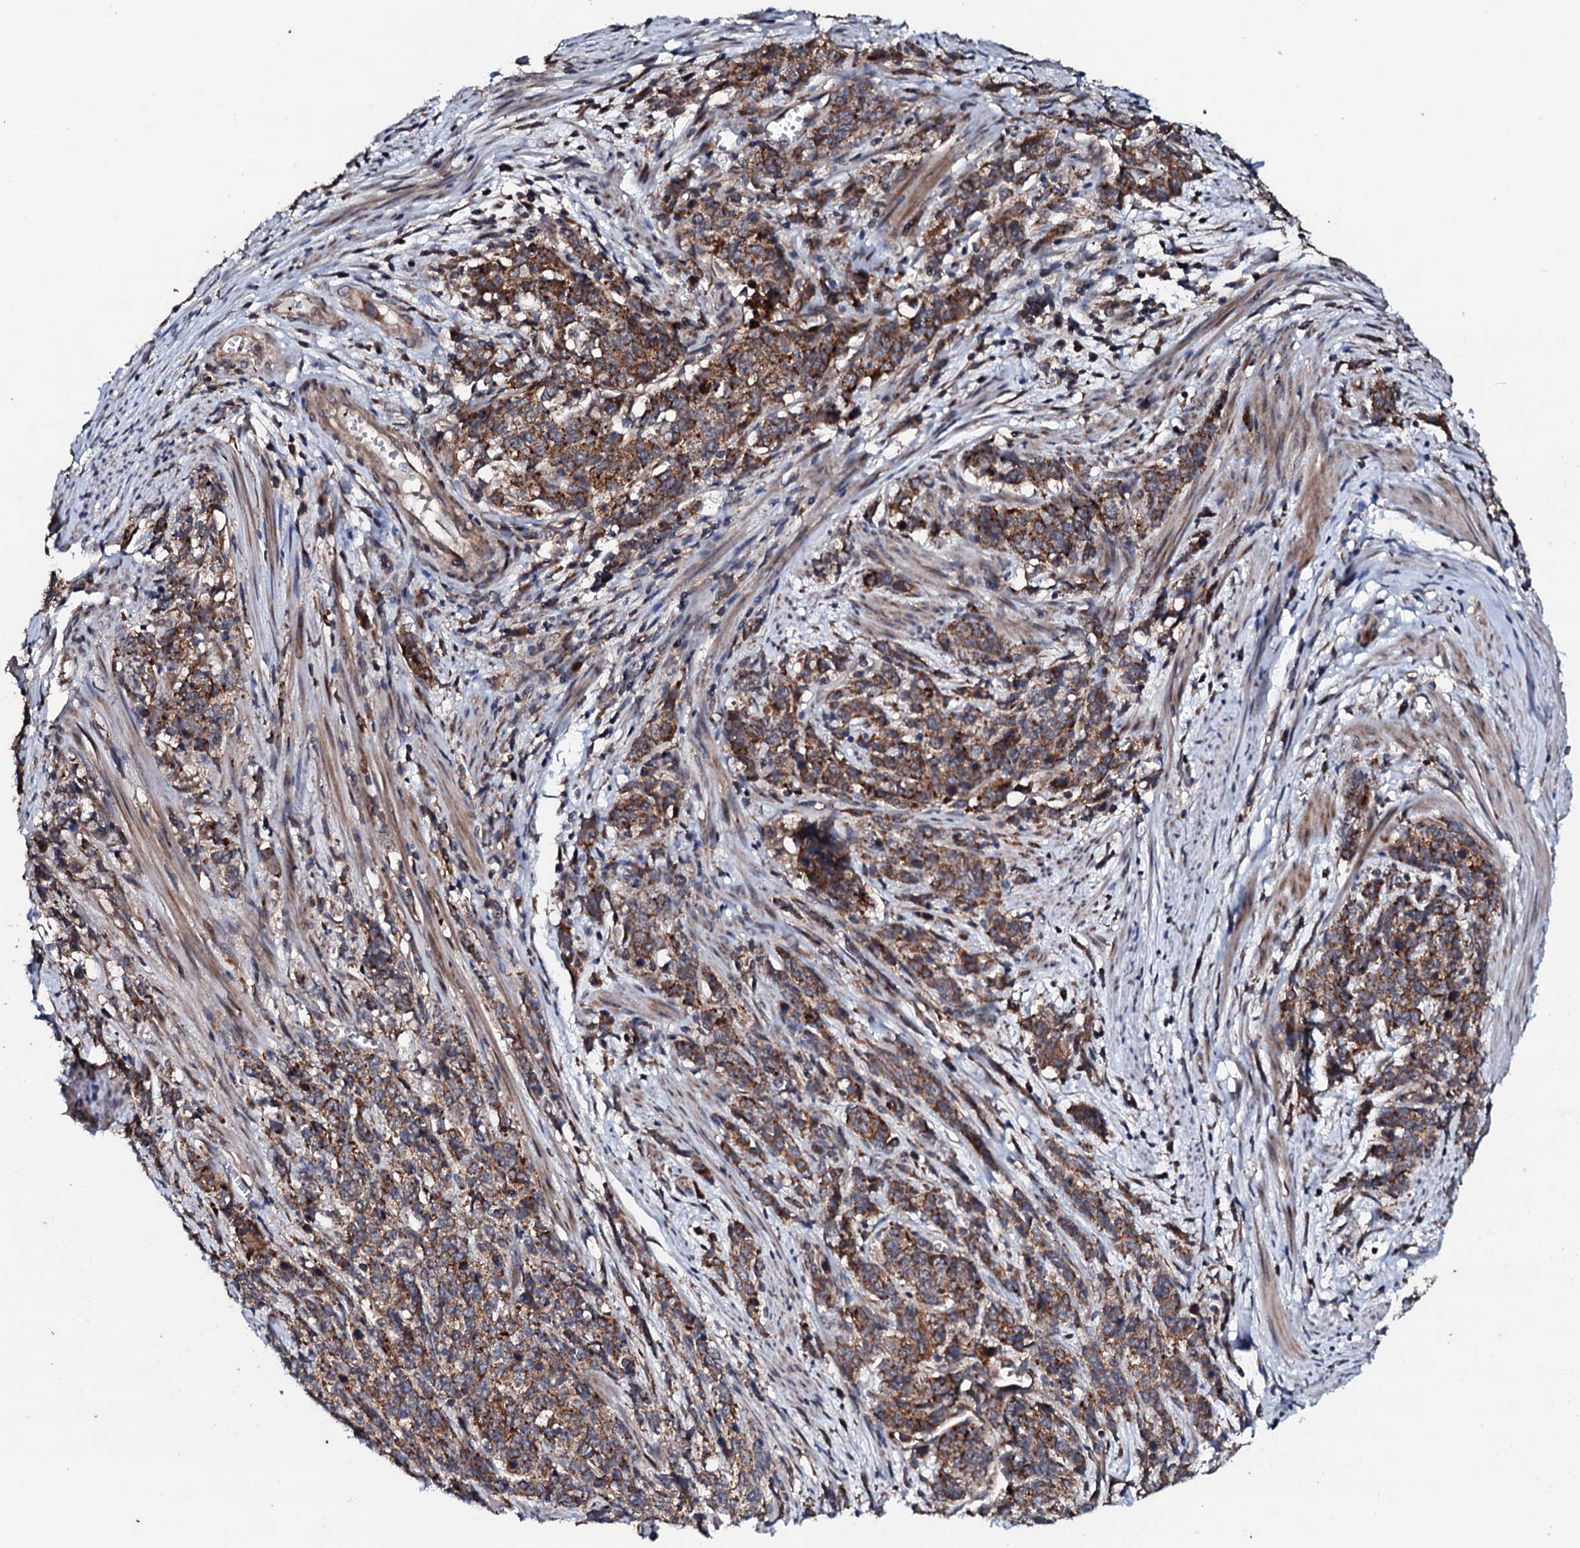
{"staining": {"intensity": "strong", "quantity": ">75%", "location": "cytoplasmic/membranous"}, "tissue": "cervical cancer", "cell_type": "Tumor cells", "image_type": "cancer", "snomed": [{"axis": "morphology", "description": "Squamous cell carcinoma, NOS"}, {"axis": "topography", "description": "Cervix"}], "caption": "The image reveals staining of cervical cancer, revealing strong cytoplasmic/membranous protein staining (brown color) within tumor cells.", "gene": "SDHAF2", "patient": {"sex": "female", "age": 60}}